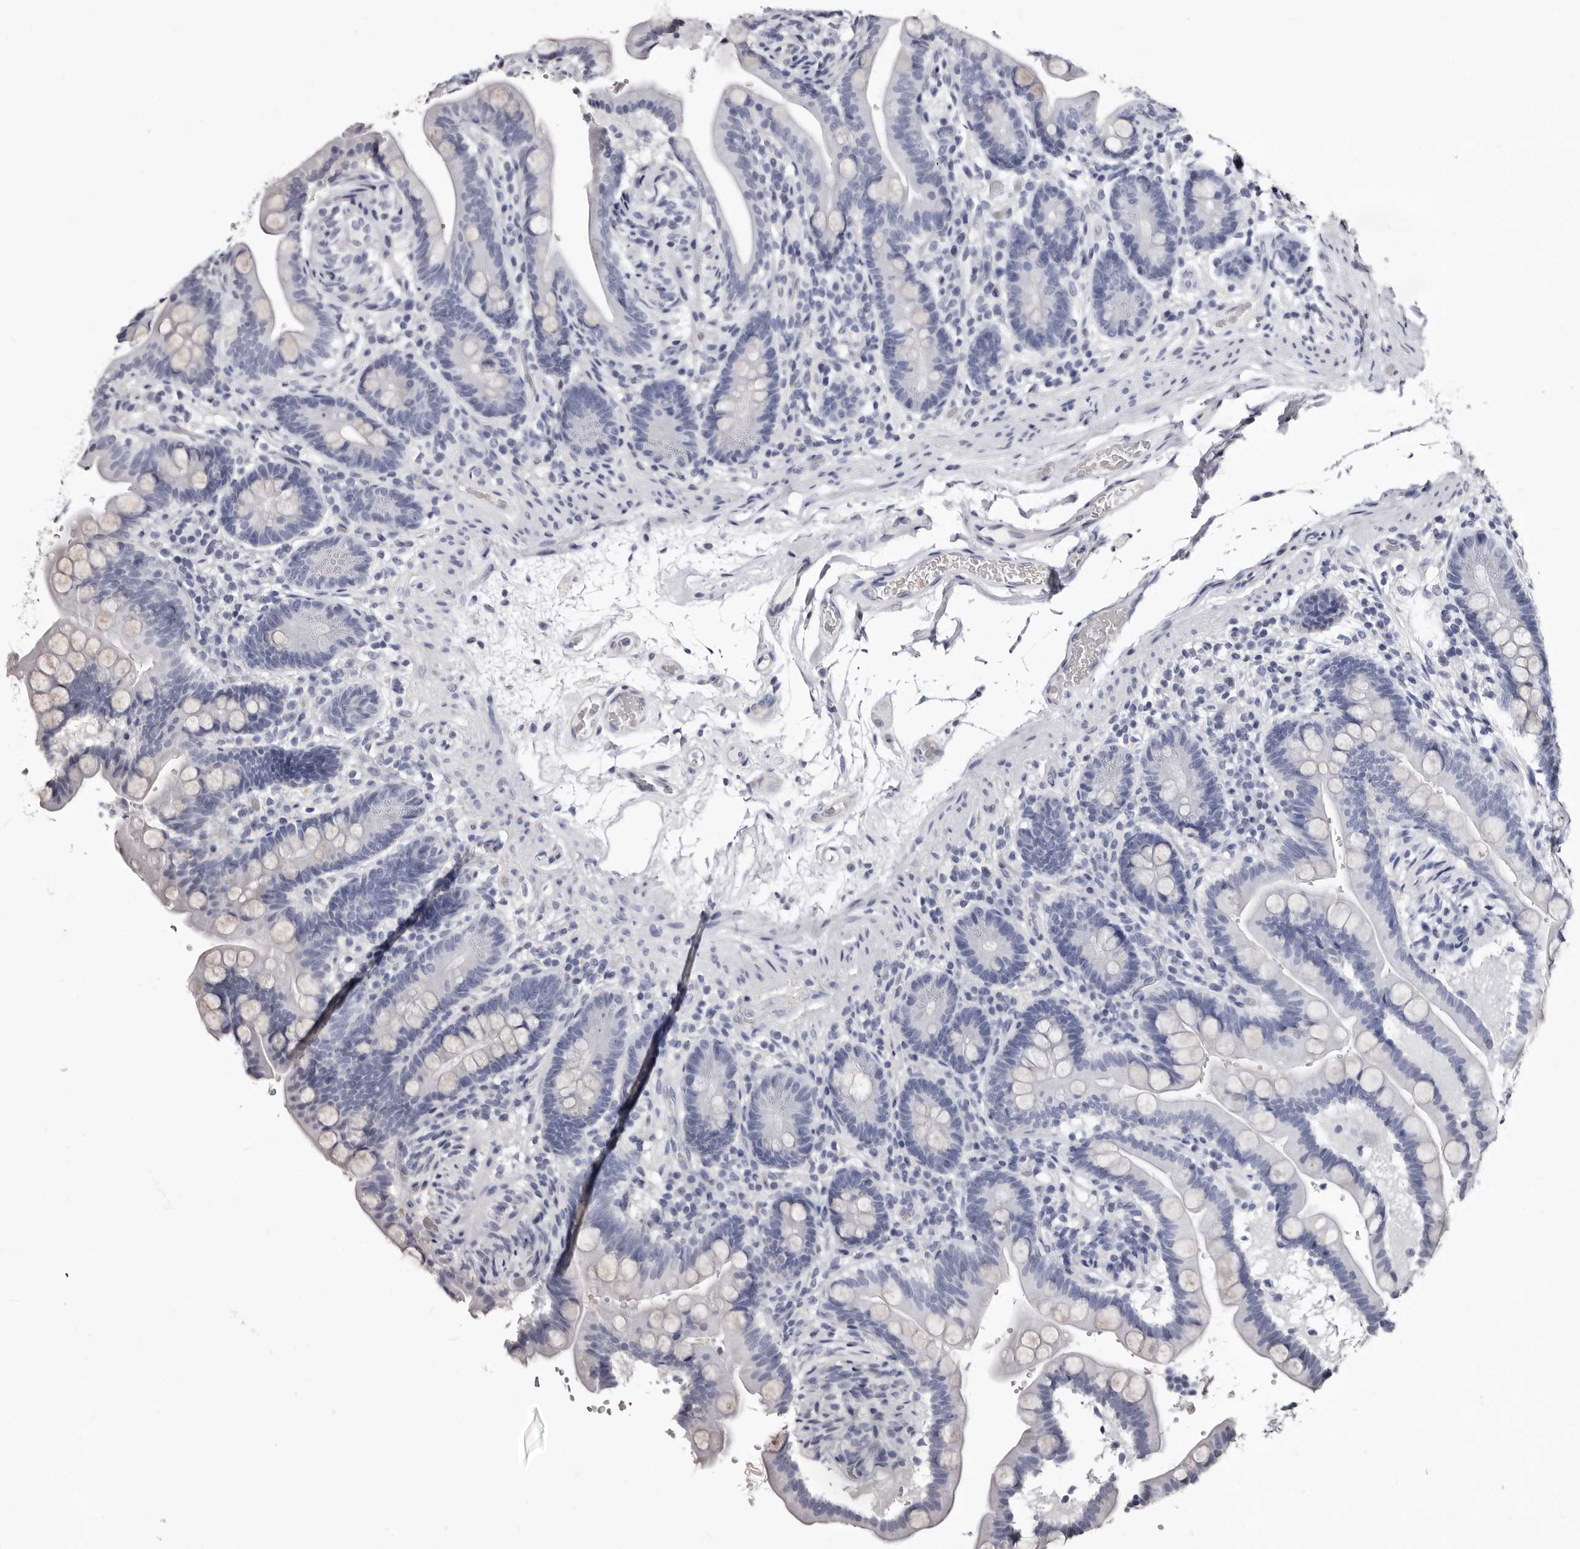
{"staining": {"intensity": "negative", "quantity": "none", "location": "none"}, "tissue": "colon", "cell_type": "Endothelial cells", "image_type": "normal", "snomed": [{"axis": "morphology", "description": "Normal tissue, NOS"}, {"axis": "topography", "description": "Smooth muscle"}, {"axis": "topography", "description": "Colon"}], "caption": "The micrograph displays no staining of endothelial cells in benign colon. (DAB (3,3'-diaminobenzidine) immunohistochemistry (IHC) visualized using brightfield microscopy, high magnification).", "gene": "BPGM", "patient": {"sex": "male", "age": 73}}